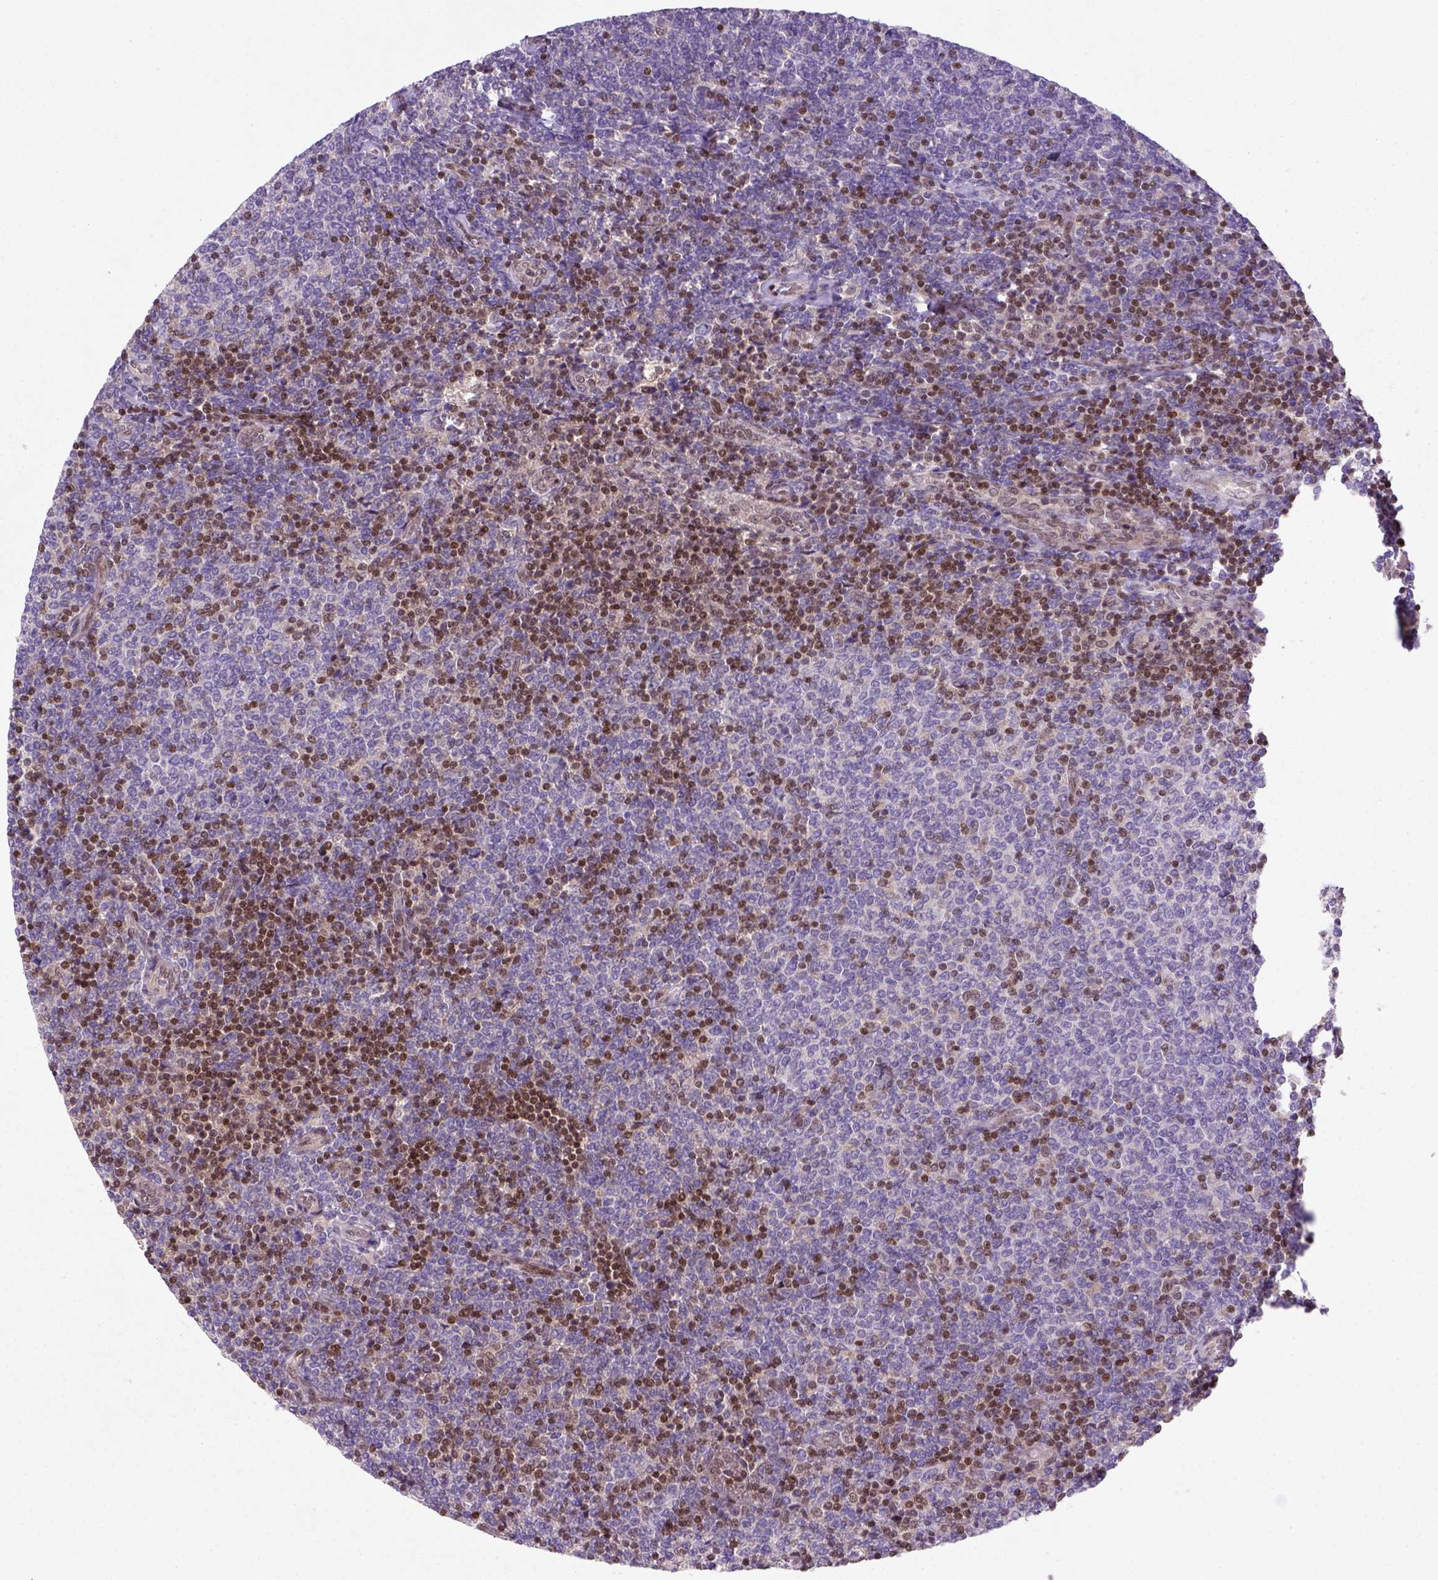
{"staining": {"intensity": "negative", "quantity": "none", "location": "none"}, "tissue": "lymphoma", "cell_type": "Tumor cells", "image_type": "cancer", "snomed": [{"axis": "morphology", "description": "Malignant lymphoma, non-Hodgkin's type, Low grade"}, {"axis": "topography", "description": "Lymph node"}], "caption": "DAB immunohistochemical staining of human lymphoma reveals no significant staining in tumor cells.", "gene": "MGMT", "patient": {"sex": "male", "age": 52}}